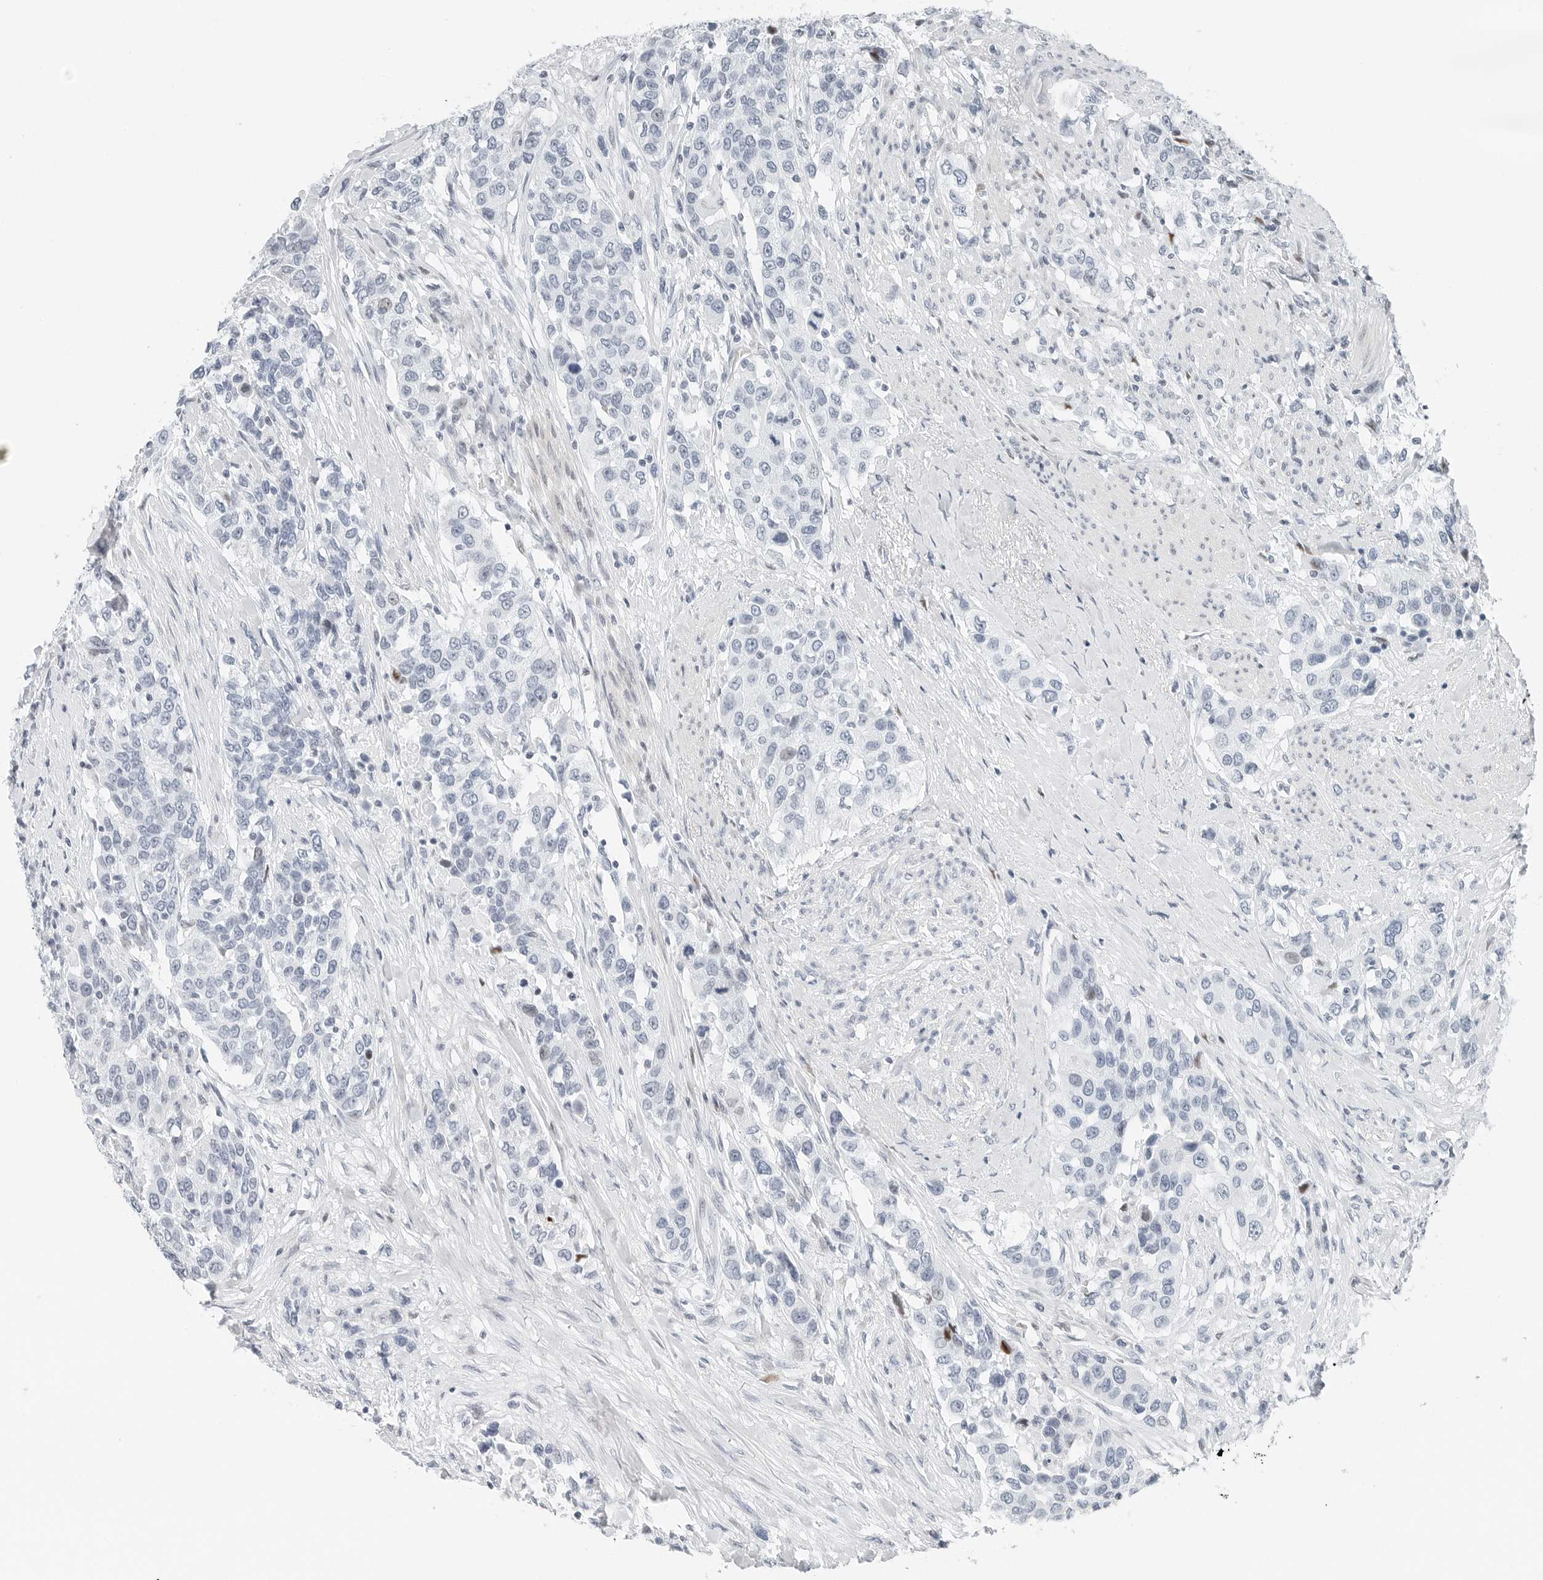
{"staining": {"intensity": "negative", "quantity": "none", "location": "none"}, "tissue": "urothelial cancer", "cell_type": "Tumor cells", "image_type": "cancer", "snomed": [{"axis": "morphology", "description": "Urothelial carcinoma, High grade"}, {"axis": "topography", "description": "Urinary bladder"}], "caption": "The histopathology image reveals no significant expression in tumor cells of urothelial cancer.", "gene": "NTMT2", "patient": {"sex": "female", "age": 80}}